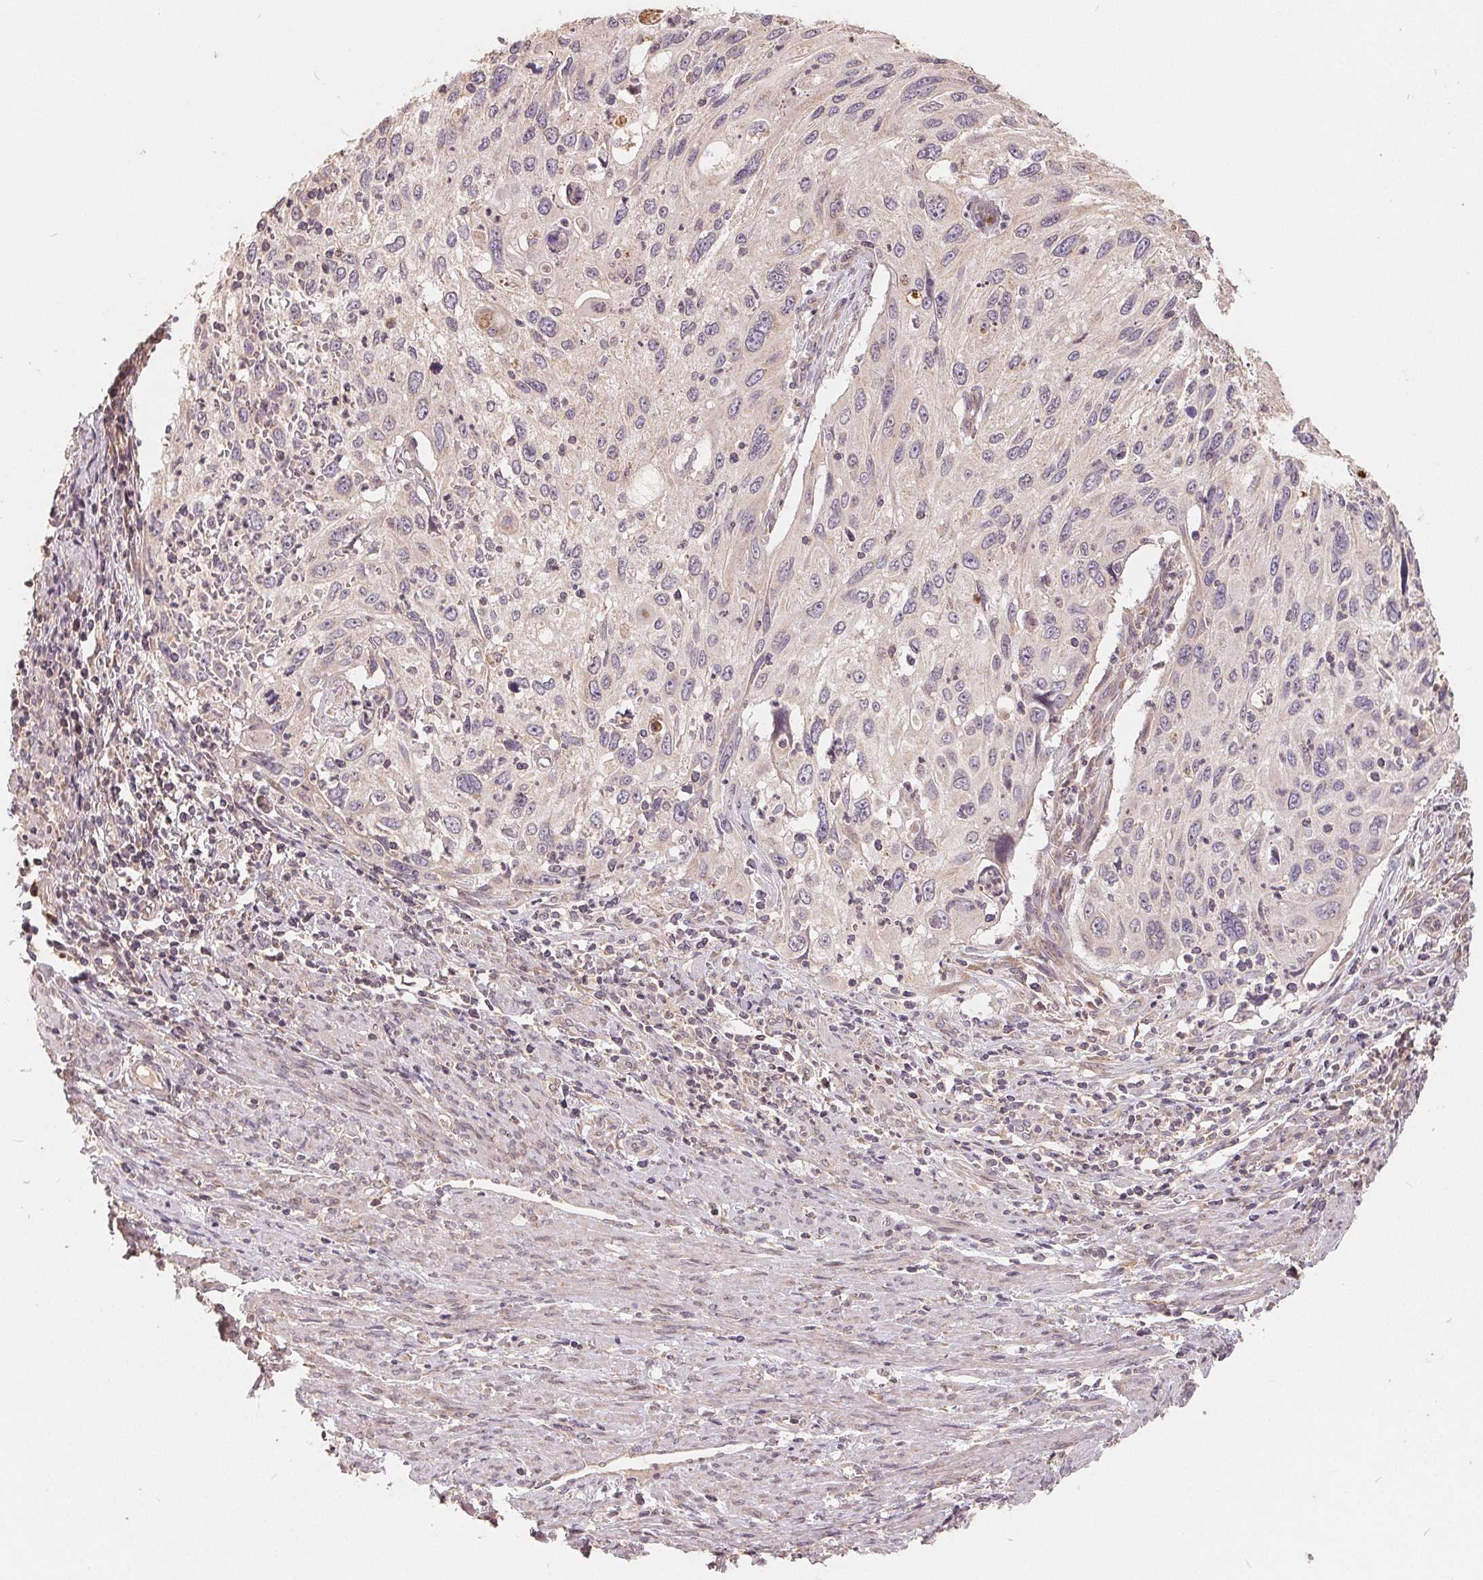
{"staining": {"intensity": "negative", "quantity": "none", "location": "none"}, "tissue": "cervical cancer", "cell_type": "Tumor cells", "image_type": "cancer", "snomed": [{"axis": "morphology", "description": "Squamous cell carcinoma, NOS"}, {"axis": "topography", "description": "Cervix"}], "caption": "High power microscopy micrograph of an immunohistochemistry photomicrograph of cervical squamous cell carcinoma, revealing no significant staining in tumor cells.", "gene": "CDIPT", "patient": {"sex": "female", "age": 70}}